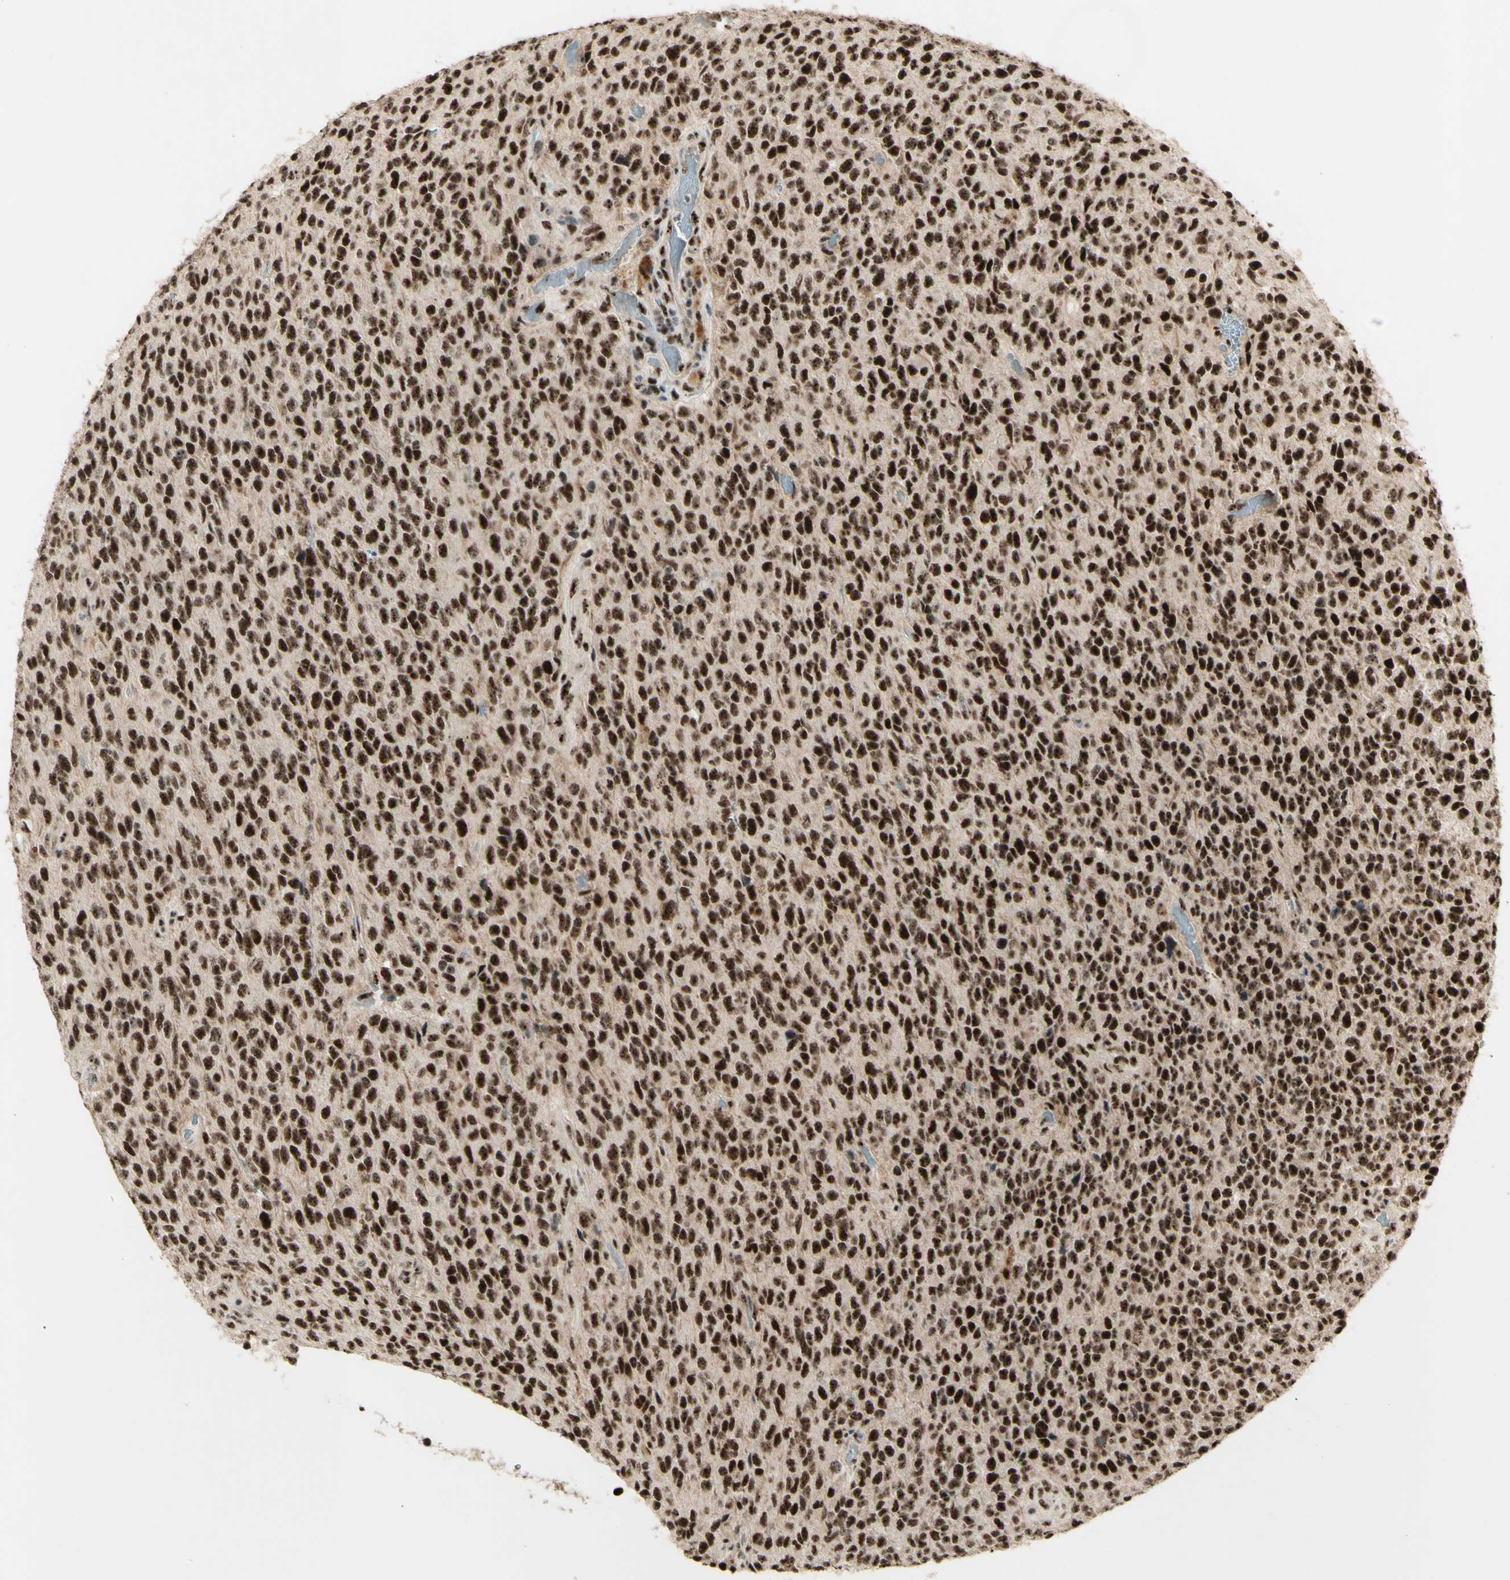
{"staining": {"intensity": "strong", "quantity": ">75%", "location": "nuclear"}, "tissue": "glioma", "cell_type": "Tumor cells", "image_type": "cancer", "snomed": [{"axis": "morphology", "description": "Glioma, malignant, High grade"}, {"axis": "topography", "description": "pancreas cauda"}], "caption": "Immunohistochemical staining of glioma displays high levels of strong nuclear staining in about >75% of tumor cells. (brown staining indicates protein expression, while blue staining denotes nuclei).", "gene": "DHX9", "patient": {"sex": "male", "age": 60}}